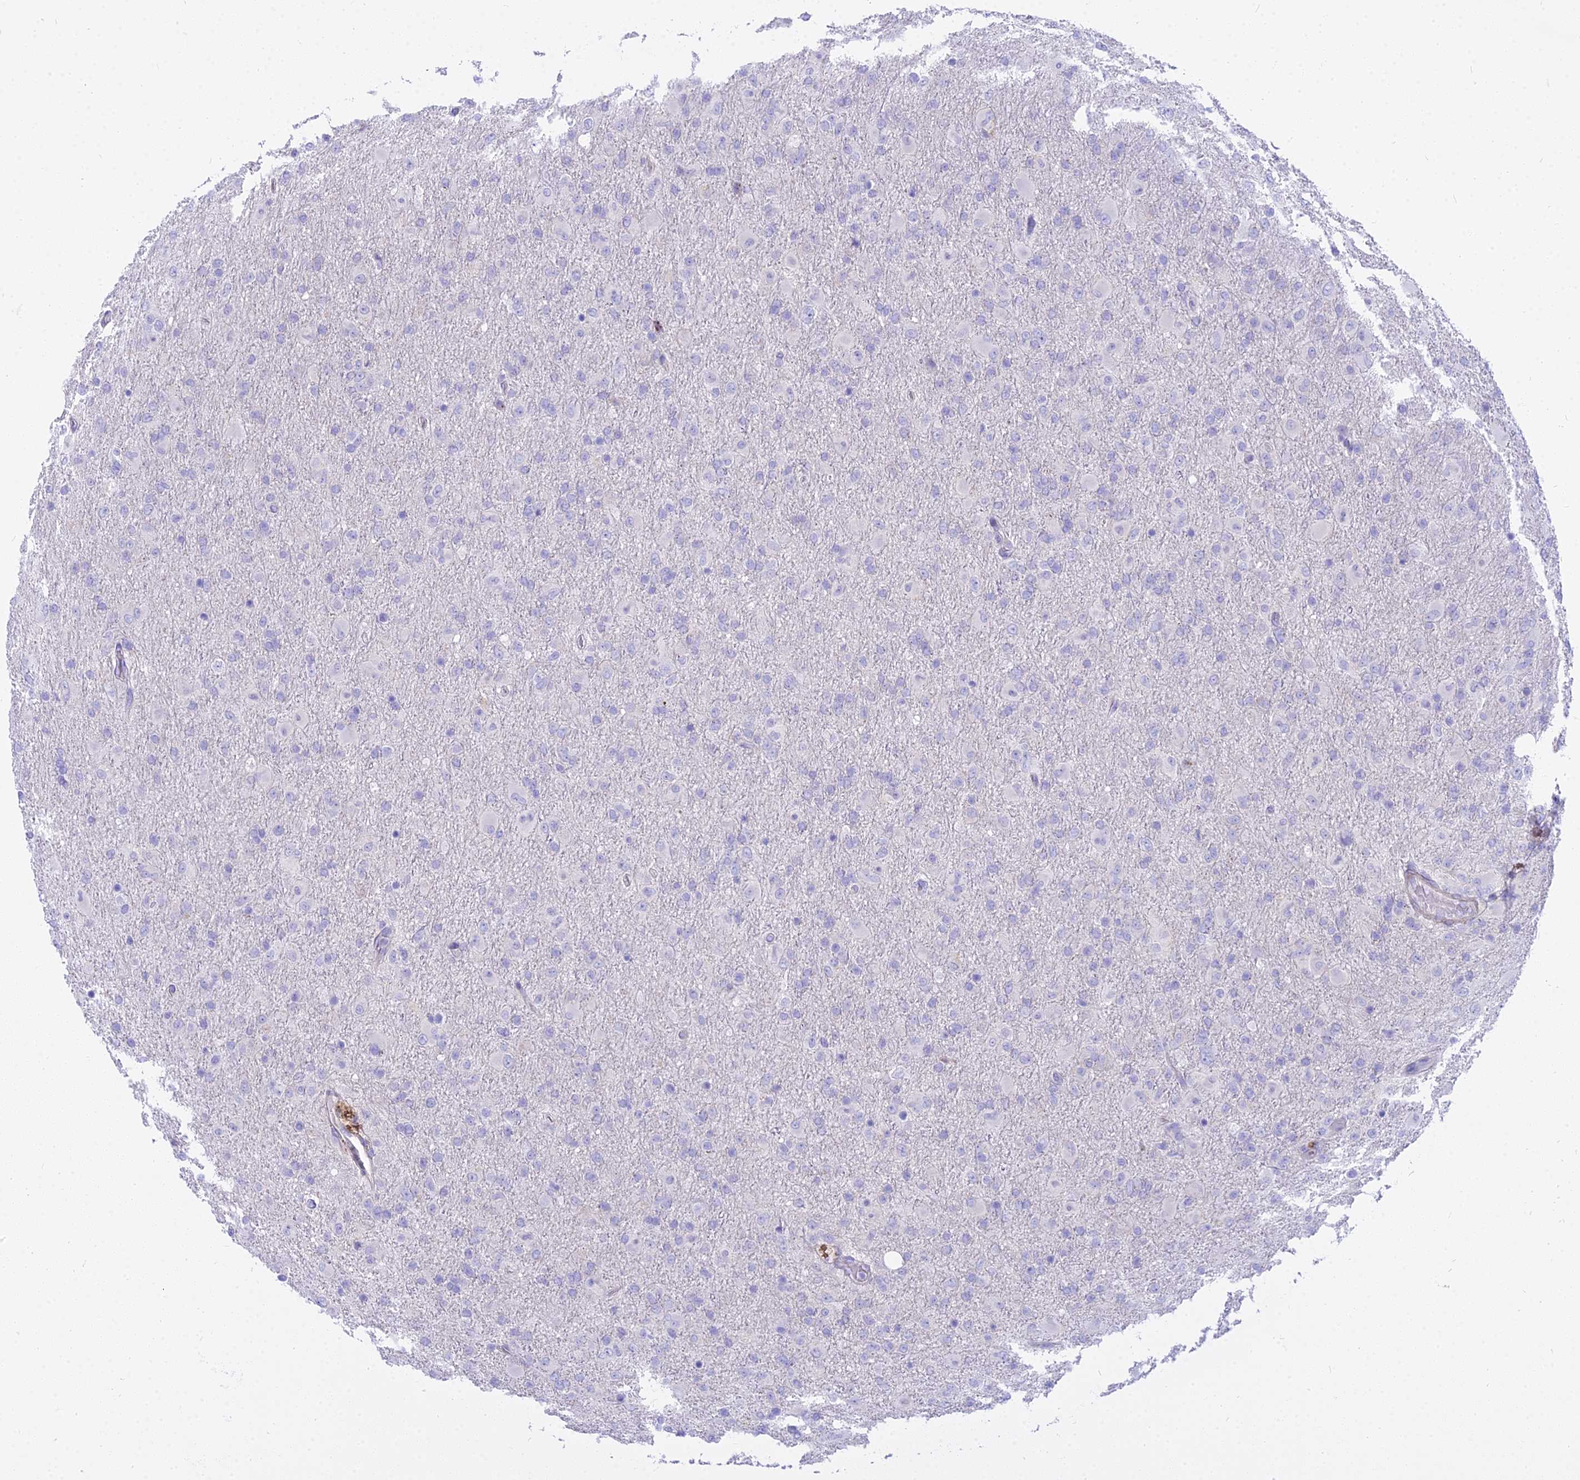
{"staining": {"intensity": "negative", "quantity": "none", "location": "none"}, "tissue": "glioma", "cell_type": "Tumor cells", "image_type": "cancer", "snomed": [{"axis": "morphology", "description": "Glioma, malignant, Low grade"}, {"axis": "topography", "description": "Brain"}], "caption": "Micrograph shows no significant protein positivity in tumor cells of low-grade glioma (malignant). (Immunohistochemistry, brightfield microscopy, high magnification).", "gene": "SMIM24", "patient": {"sex": "male", "age": 65}}